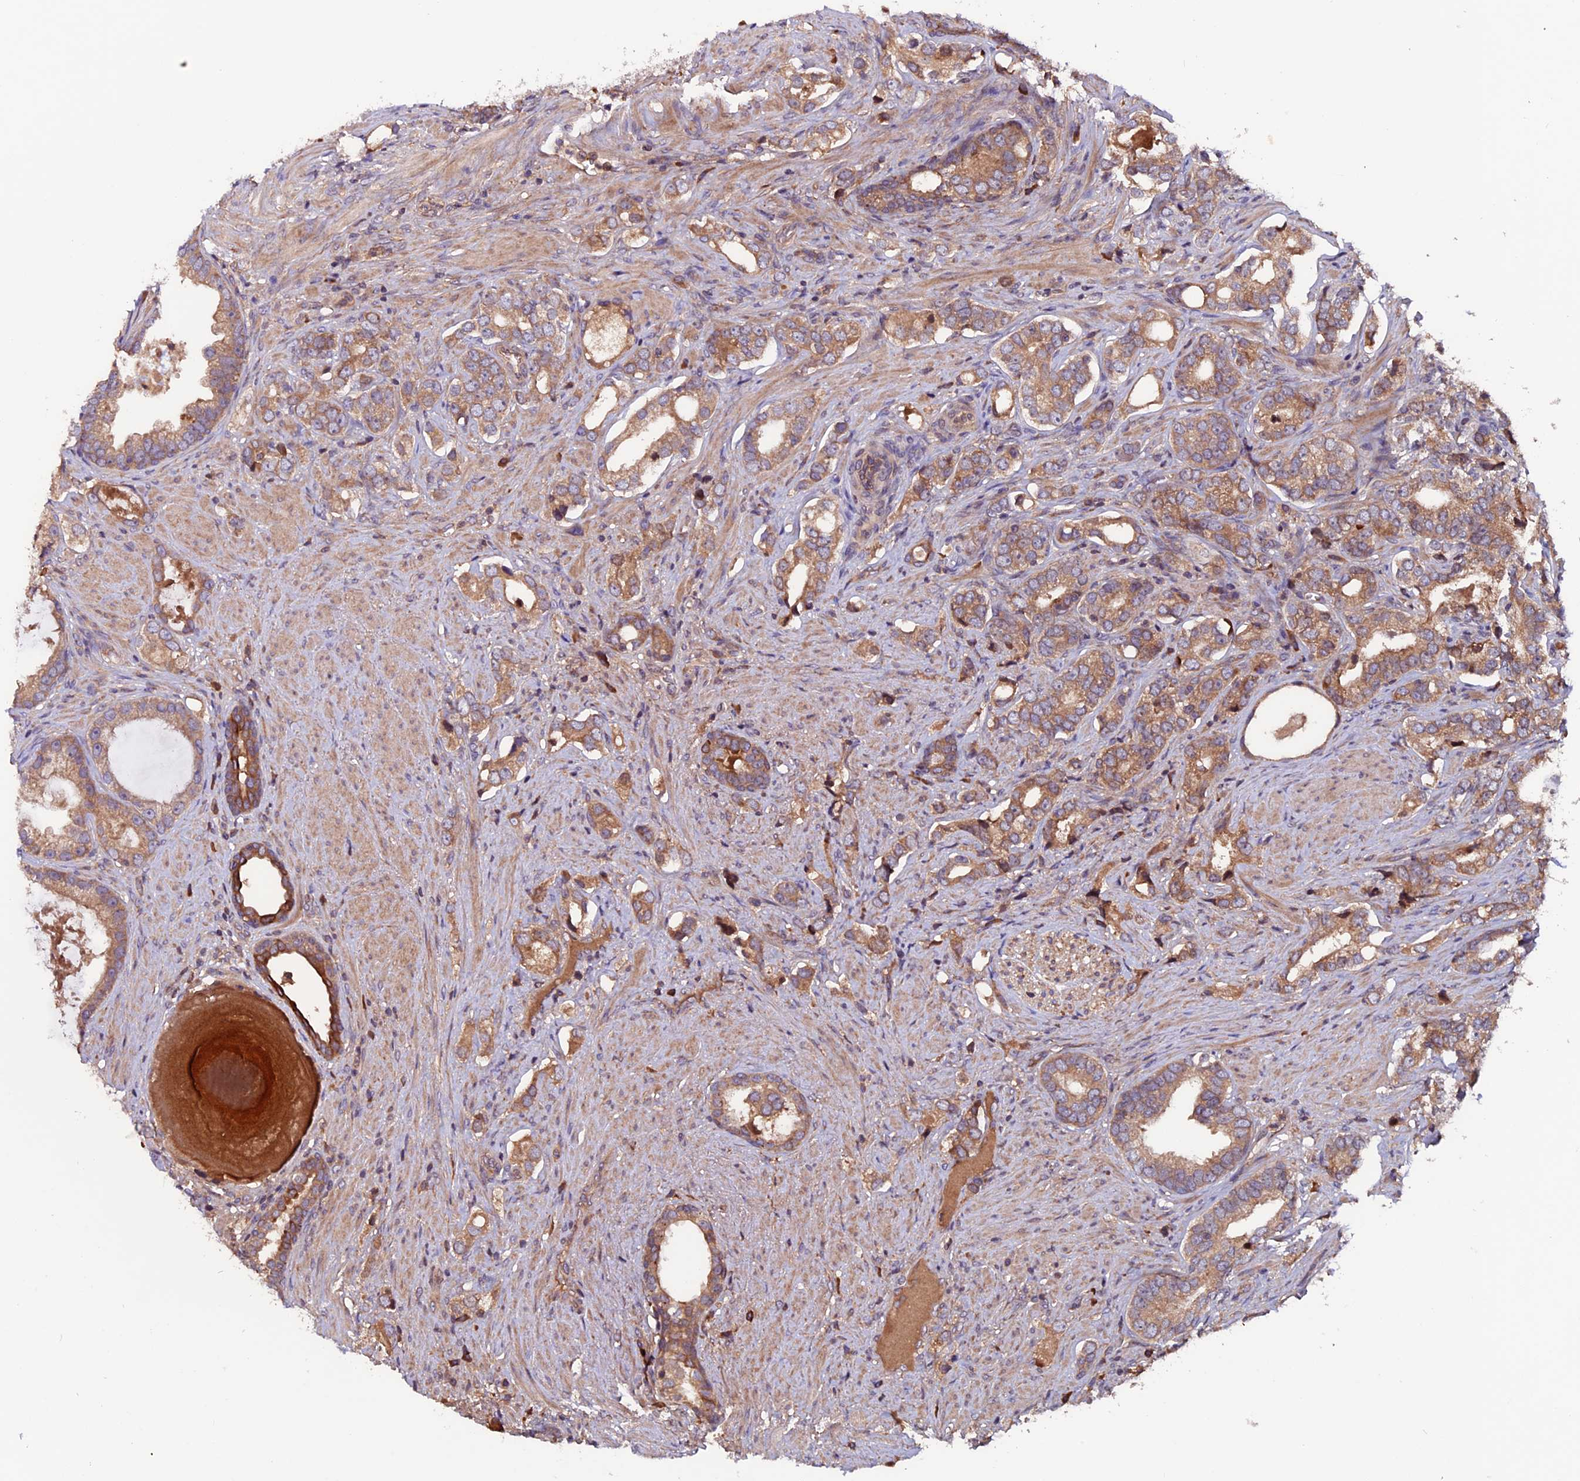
{"staining": {"intensity": "moderate", "quantity": ">75%", "location": "cytoplasmic/membranous"}, "tissue": "prostate cancer", "cell_type": "Tumor cells", "image_type": "cancer", "snomed": [{"axis": "morphology", "description": "Adenocarcinoma, High grade"}, {"axis": "topography", "description": "Prostate"}], "caption": "Human high-grade adenocarcinoma (prostate) stained with a protein marker reveals moderate staining in tumor cells.", "gene": "ZNF598", "patient": {"sex": "male", "age": 67}}